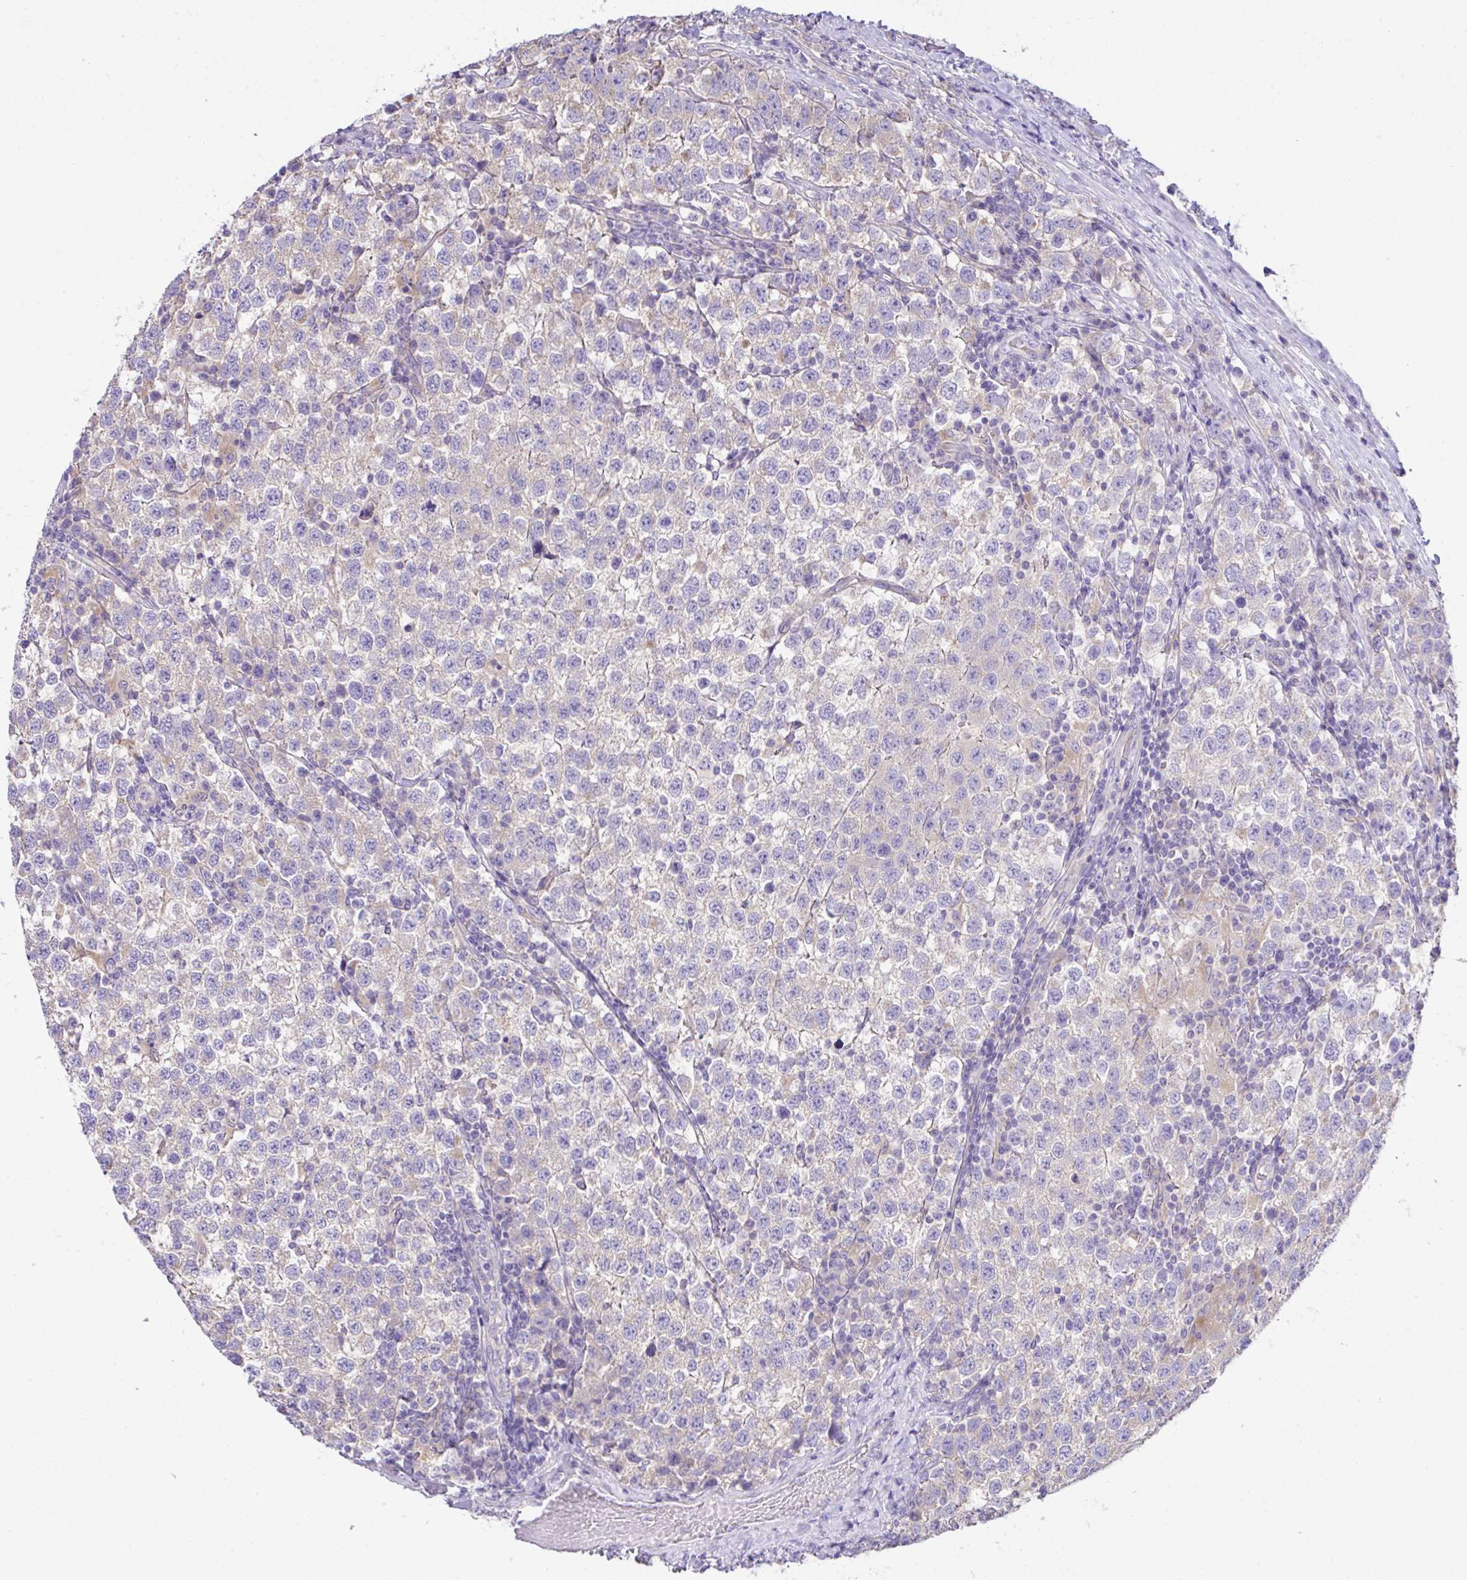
{"staining": {"intensity": "weak", "quantity": "<25%", "location": "cytoplasmic/membranous"}, "tissue": "testis cancer", "cell_type": "Tumor cells", "image_type": "cancer", "snomed": [{"axis": "morphology", "description": "Seminoma, NOS"}, {"axis": "topography", "description": "Testis"}], "caption": "IHC micrograph of testis cancer stained for a protein (brown), which demonstrates no staining in tumor cells. (Immunohistochemistry, brightfield microscopy, high magnification).", "gene": "OR4P4", "patient": {"sex": "male", "age": 34}}